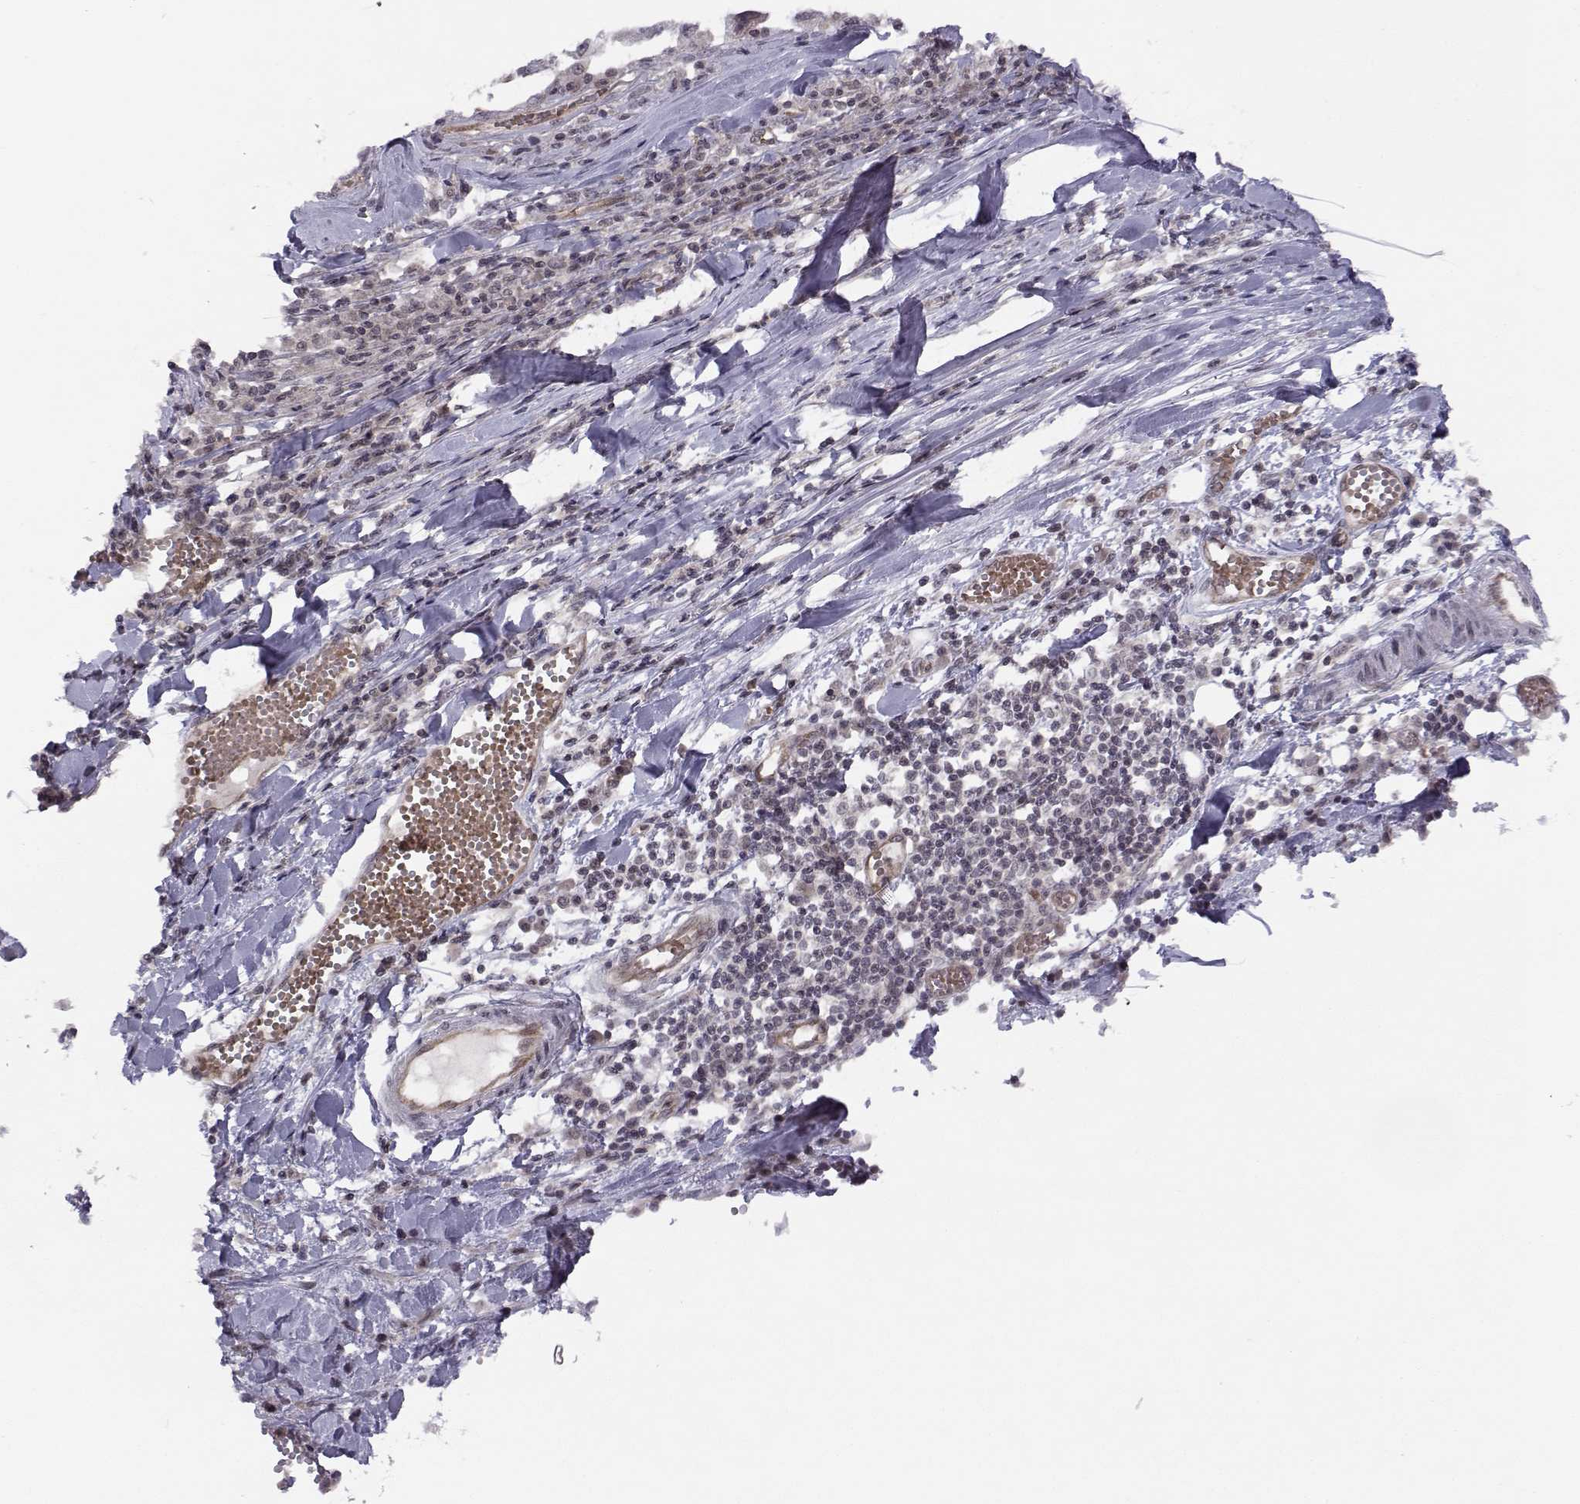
{"staining": {"intensity": "negative", "quantity": "none", "location": "none"}, "tissue": "melanoma", "cell_type": "Tumor cells", "image_type": "cancer", "snomed": [{"axis": "morphology", "description": "Malignant melanoma, Metastatic site"}, {"axis": "topography", "description": "Lymph node"}], "caption": "A histopathology image of human malignant melanoma (metastatic site) is negative for staining in tumor cells. (Stains: DAB (3,3'-diaminobenzidine) IHC with hematoxylin counter stain, Microscopy: brightfield microscopy at high magnification).", "gene": "KIF13B", "patient": {"sex": "male", "age": 50}}